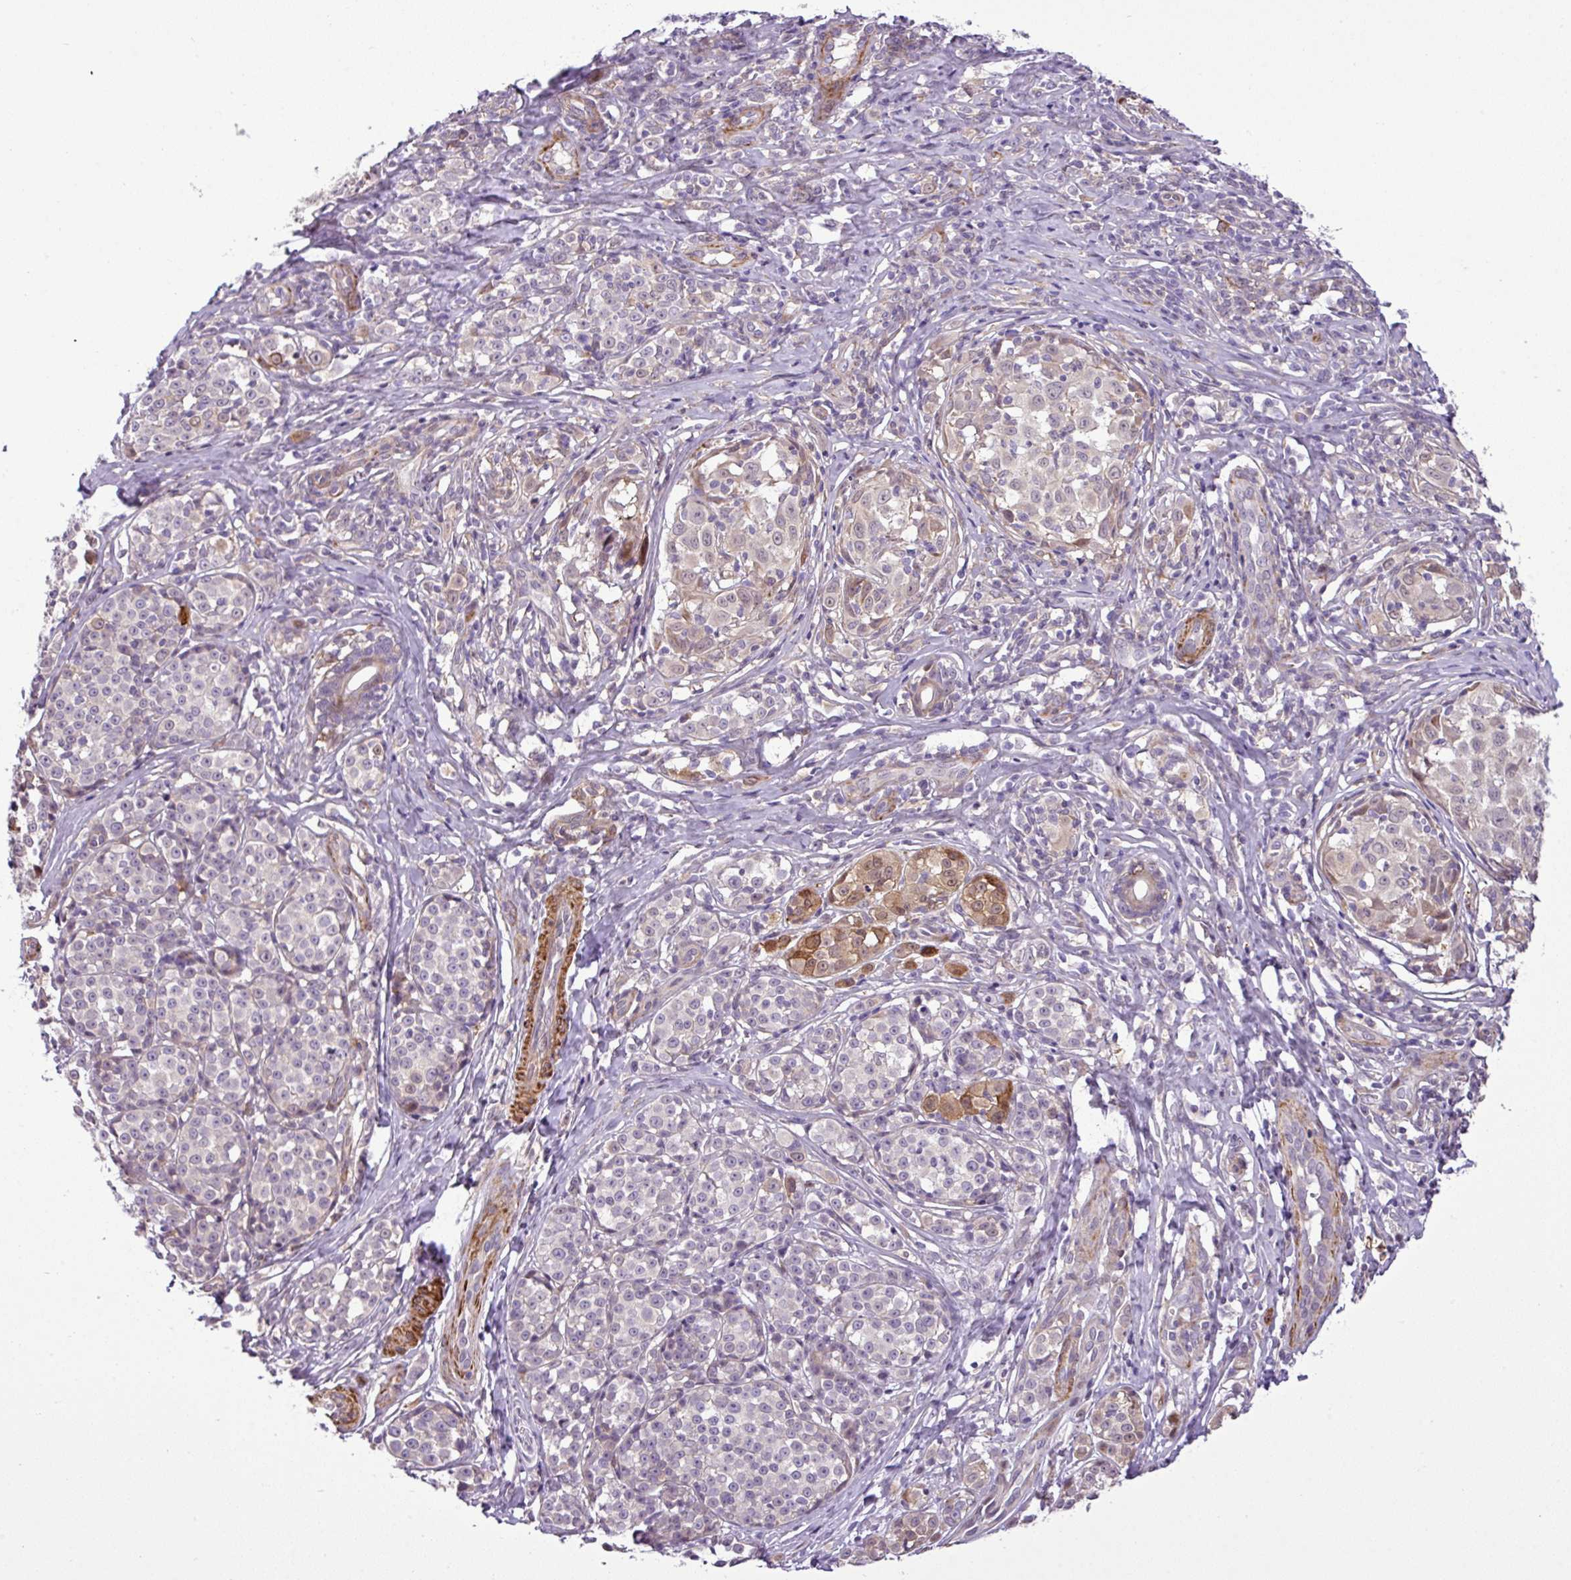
{"staining": {"intensity": "moderate", "quantity": "<25%", "location": "cytoplasmic/membranous,nuclear"}, "tissue": "melanoma", "cell_type": "Tumor cells", "image_type": "cancer", "snomed": [{"axis": "morphology", "description": "Malignant melanoma, NOS"}, {"axis": "topography", "description": "Skin"}], "caption": "Immunohistochemical staining of malignant melanoma reveals low levels of moderate cytoplasmic/membranous and nuclear staining in about <25% of tumor cells. (Brightfield microscopy of DAB IHC at high magnification).", "gene": "NBEAL2", "patient": {"sex": "female", "age": 35}}